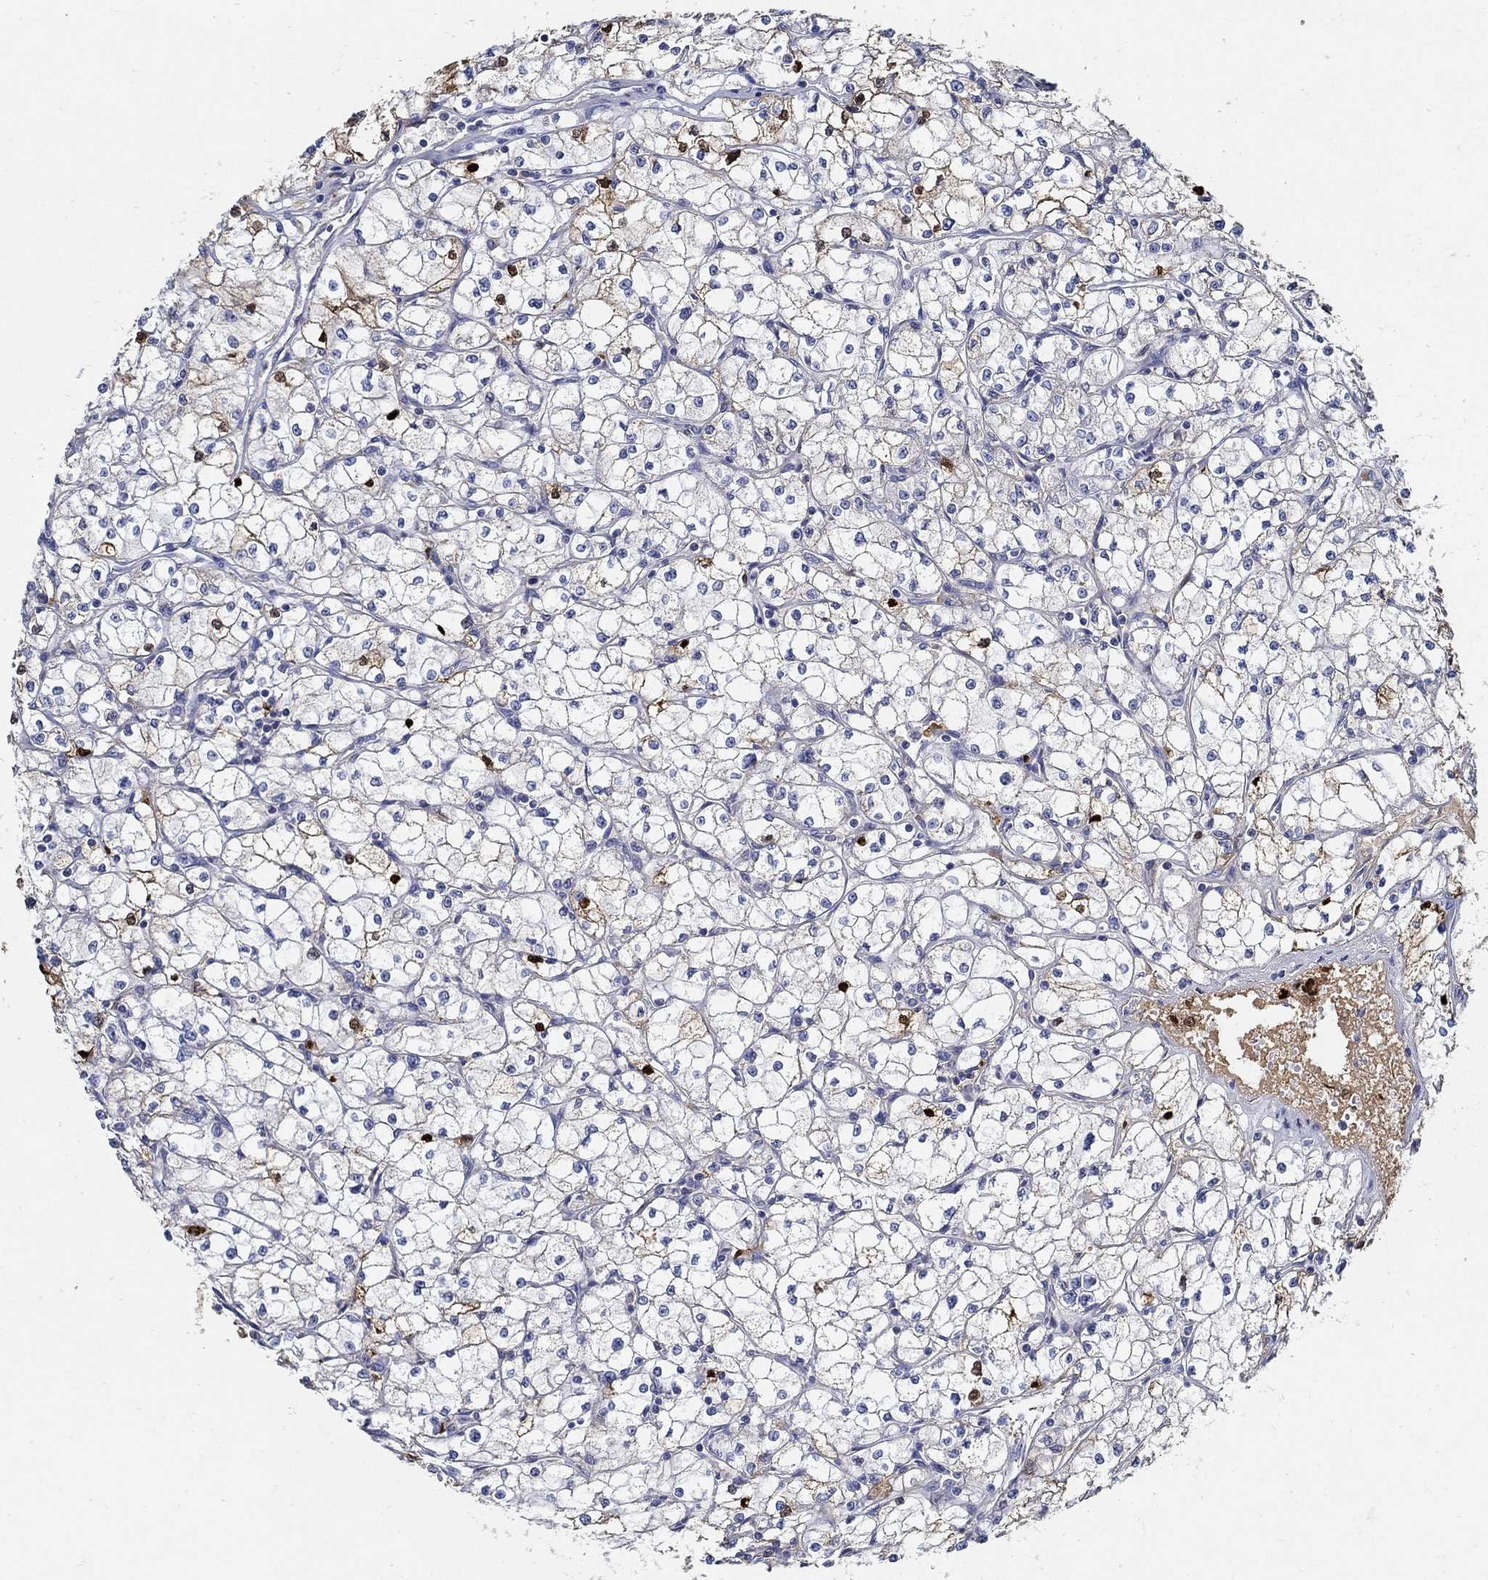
{"staining": {"intensity": "moderate", "quantity": "<25%", "location": "cytoplasmic/membranous"}, "tissue": "renal cancer", "cell_type": "Tumor cells", "image_type": "cancer", "snomed": [{"axis": "morphology", "description": "Adenocarcinoma, NOS"}, {"axis": "topography", "description": "Kidney"}], "caption": "DAB immunohistochemical staining of adenocarcinoma (renal) reveals moderate cytoplasmic/membranous protein positivity in about <25% of tumor cells.", "gene": "TGFBI", "patient": {"sex": "male", "age": 67}}